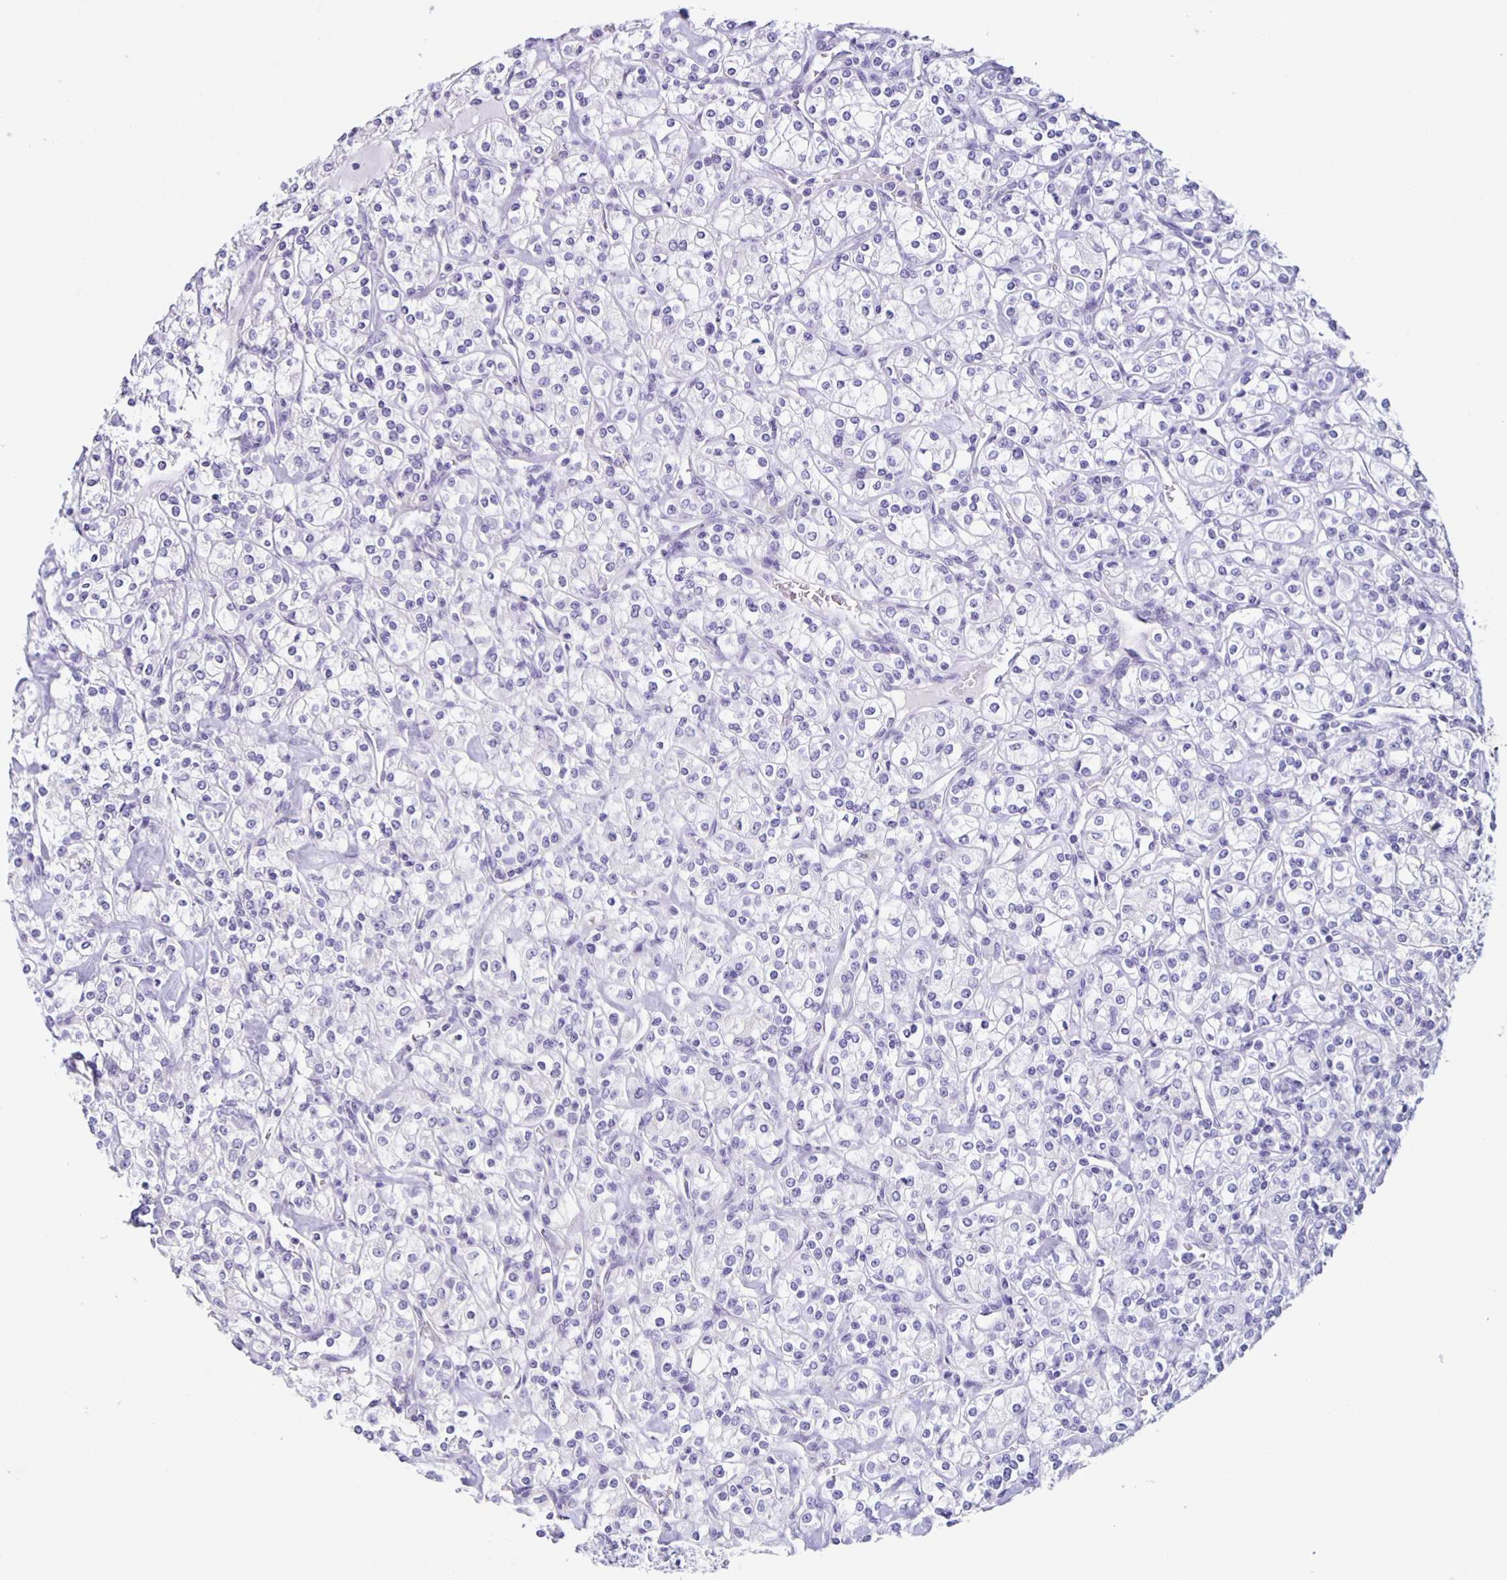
{"staining": {"intensity": "negative", "quantity": "none", "location": "none"}, "tissue": "renal cancer", "cell_type": "Tumor cells", "image_type": "cancer", "snomed": [{"axis": "morphology", "description": "Adenocarcinoma, NOS"}, {"axis": "topography", "description": "Kidney"}], "caption": "Protein analysis of renal adenocarcinoma shows no significant staining in tumor cells.", "gene": "SLC12A3", "patient": {"sex": "male", "age": 77}}